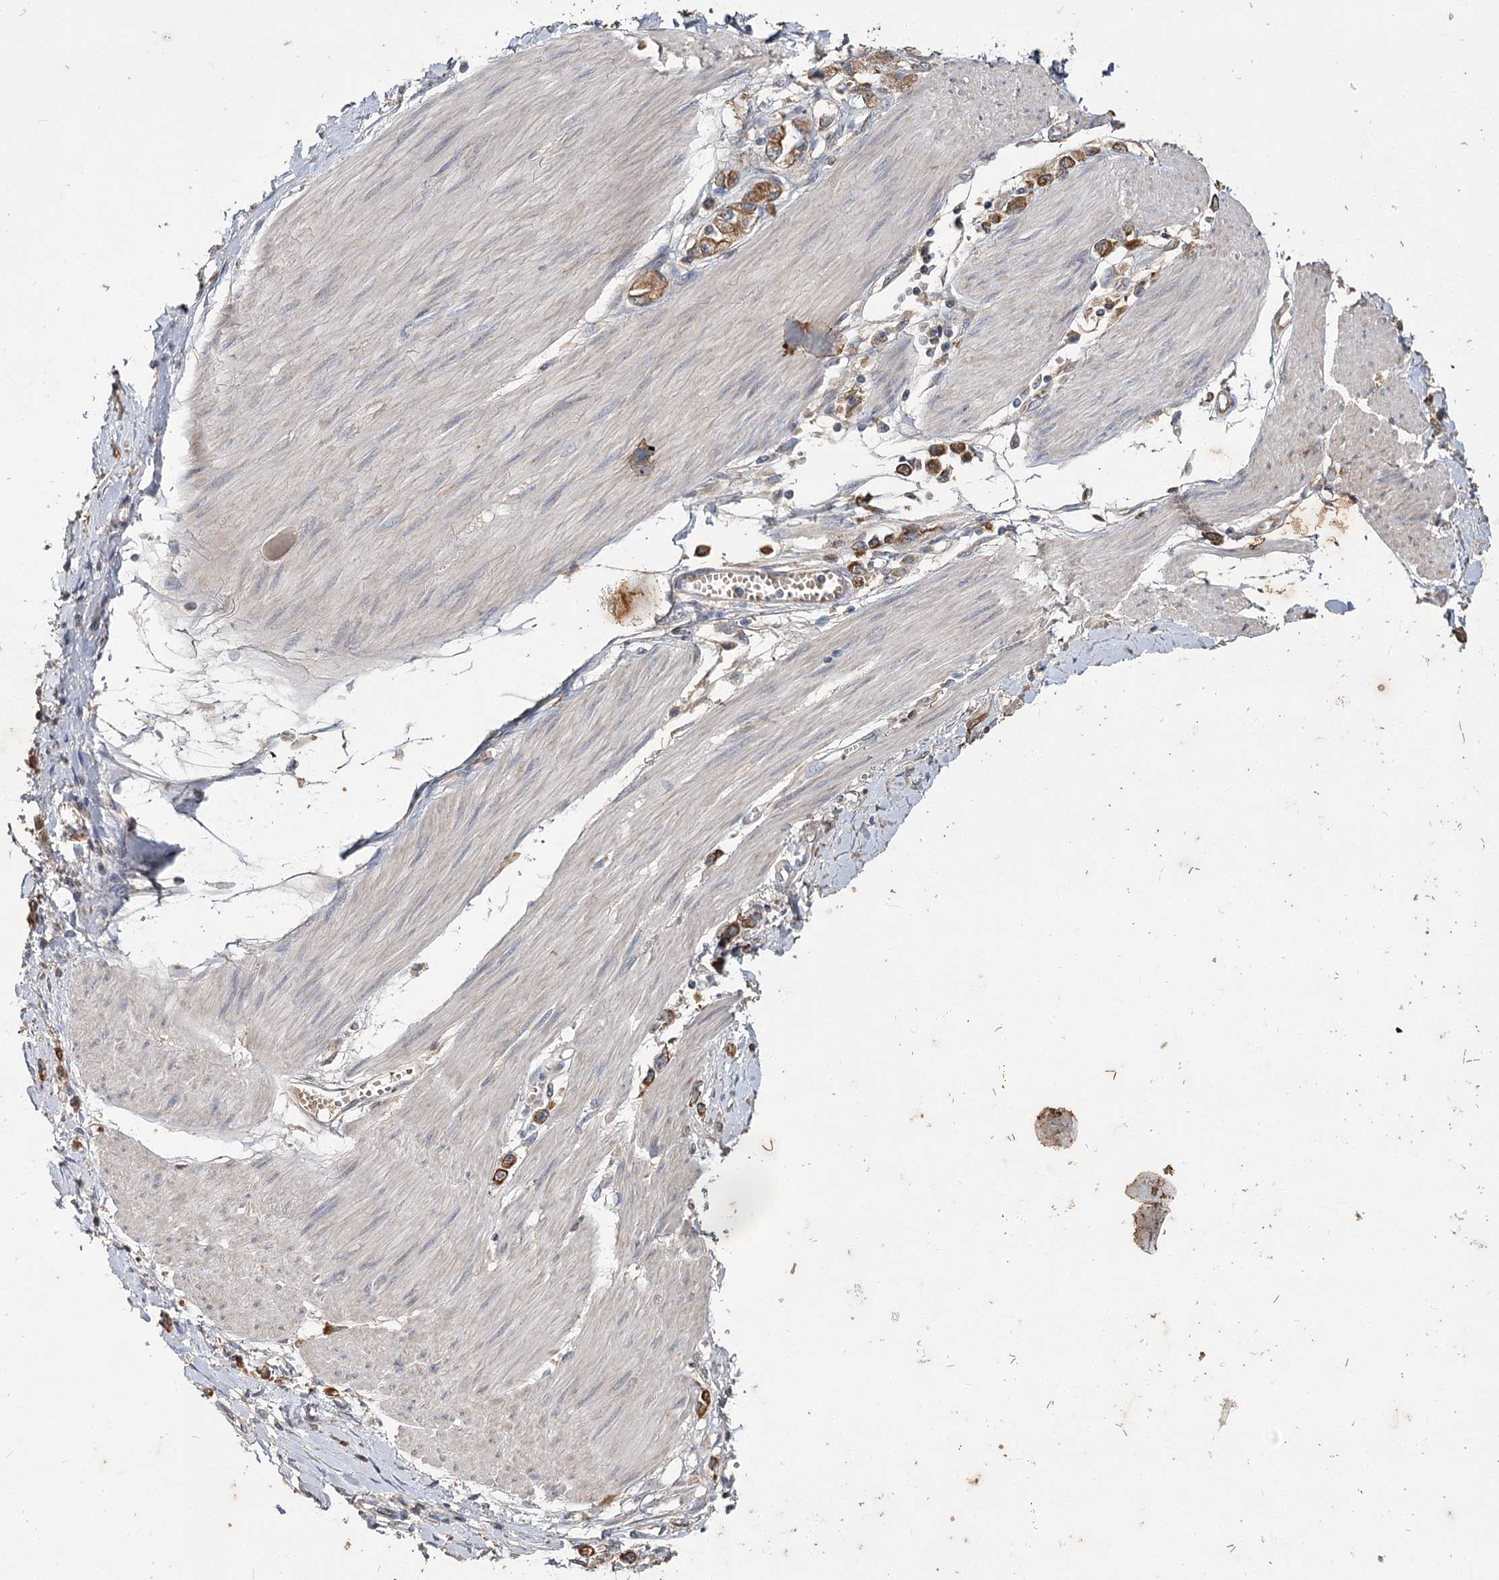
{"staining": {"intensity": "moderate", "quantity": ">75%", "location": "cytoplasmic/membranous"}, "tissue": "stomach cancer", "cell_type": "Tumor cells", "image_type": "cancer", "snomed": [{"axis": "morphology", "description": "Adenocarcinoma, NOS"}, {"axis": "topography", "description": "Stomach"}], "caption": "Immunohistochemistry (IHC) photomicrograph of adenocarcinoma (stomach) stained for a protein (brown), which demonstrates medium levels of moderate cytoplasmic/membranous staining in about >75% of tumor cells.", "gene": "MFN1", "patient": {"sex": "female", "age": 76}}